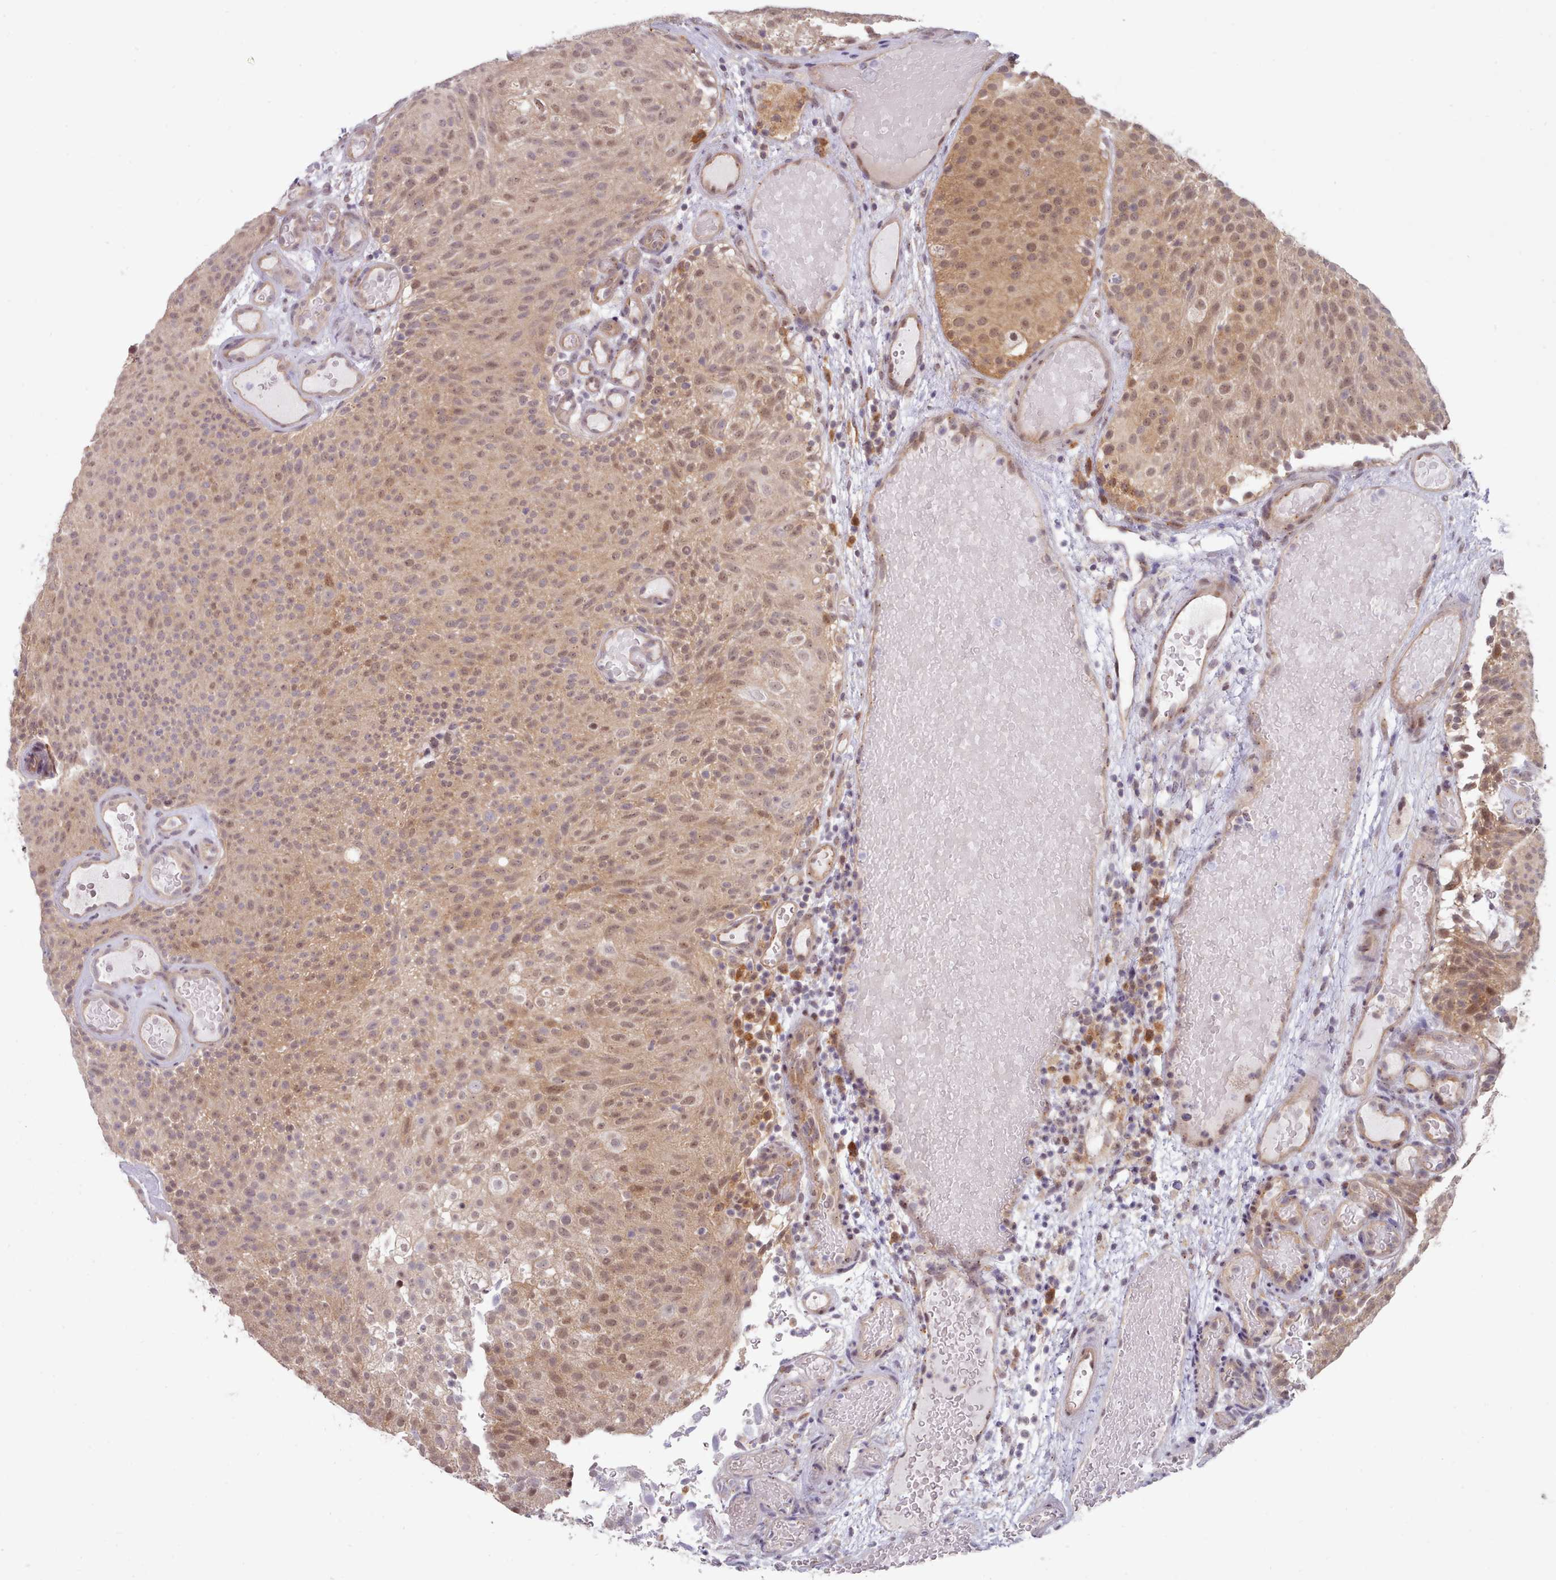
{"staining": {"intensity": "moderate", "quantity": ">75%", "location": "cytoplasmic/membranous,nuclear"}, "tissue": "urothelial cancer", "cell_type": "Tumor cells", "image_type": "cancer", "snomed": [{"axis": "morphology", "description": "Urothelial carcinoma, Low grade"}, {"axis": "topography", "description": "Urinary bladder"}], "caption": "Protein analysis of urothelial cancer tissue shows moderate cytoplasmic/membranous and nuclear expression in about >75% of tumor cells. (DAB (3,3'-diaminobenzidine) IHC, brown staining for protein, blue staining for nuclei).", "gene": "CES3", "patient": {"sex": "male", "age": 78}}